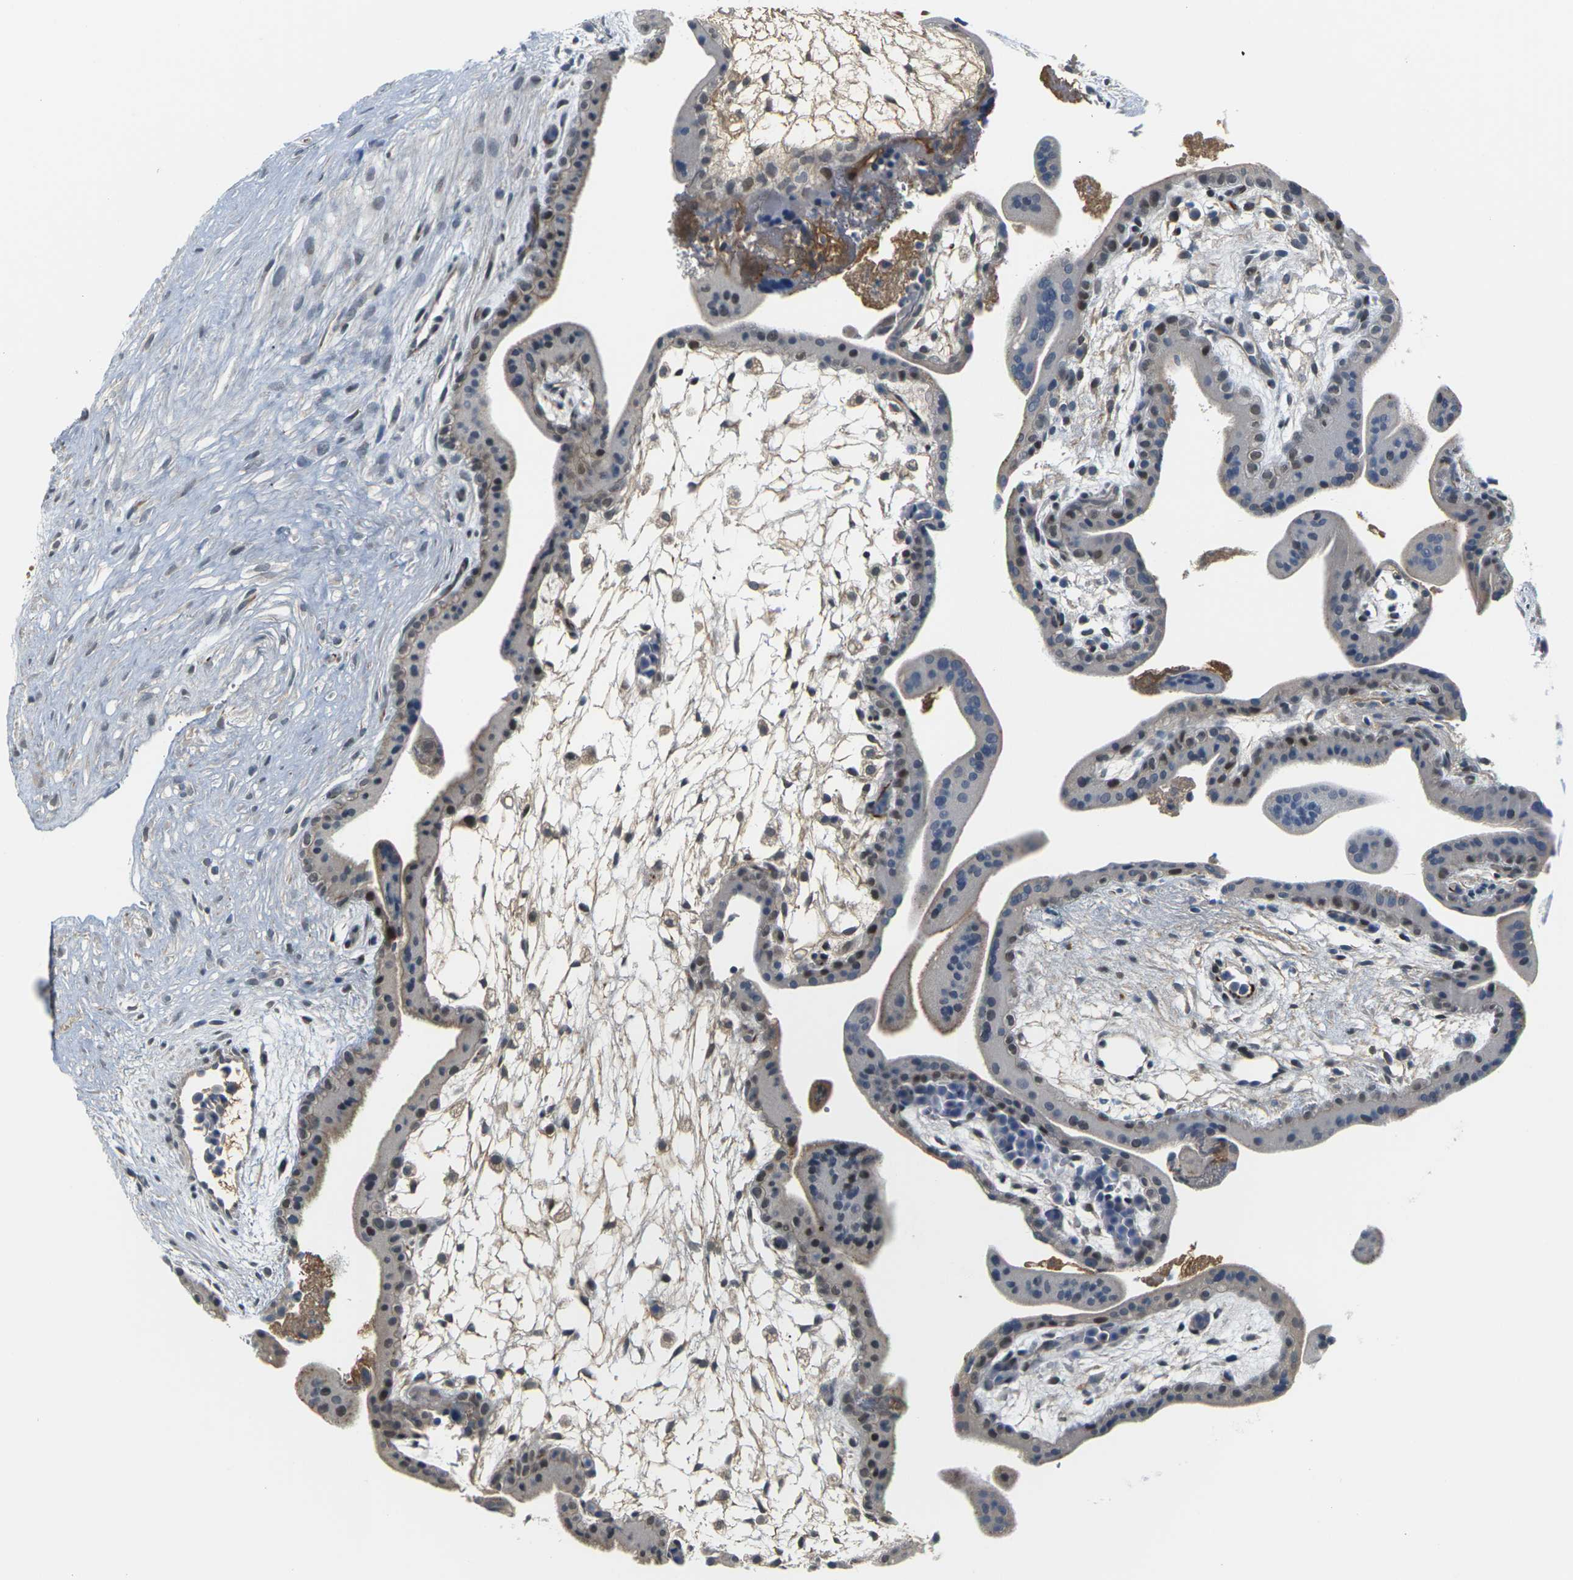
{"staining": {"intensity": "moderate", "quantity": "<25%", "location": "nuclear"}, "tissue": "placenta", "cell_type": "Trophoblastic cells", "image_type": "normal", "snomed": [{"axis": "morphology", "description": "Normal tissue, NOS"}, {"axis": "topography", "description": "Placenta"}], "caption": "Protein staining by immunohistochemistry demonstrates moderate nuclear staining in approximately <25% of trophoblastic cells in normal placenta.", "gene": "PKP2", "patient": {"sex": "female", "age": 35}}